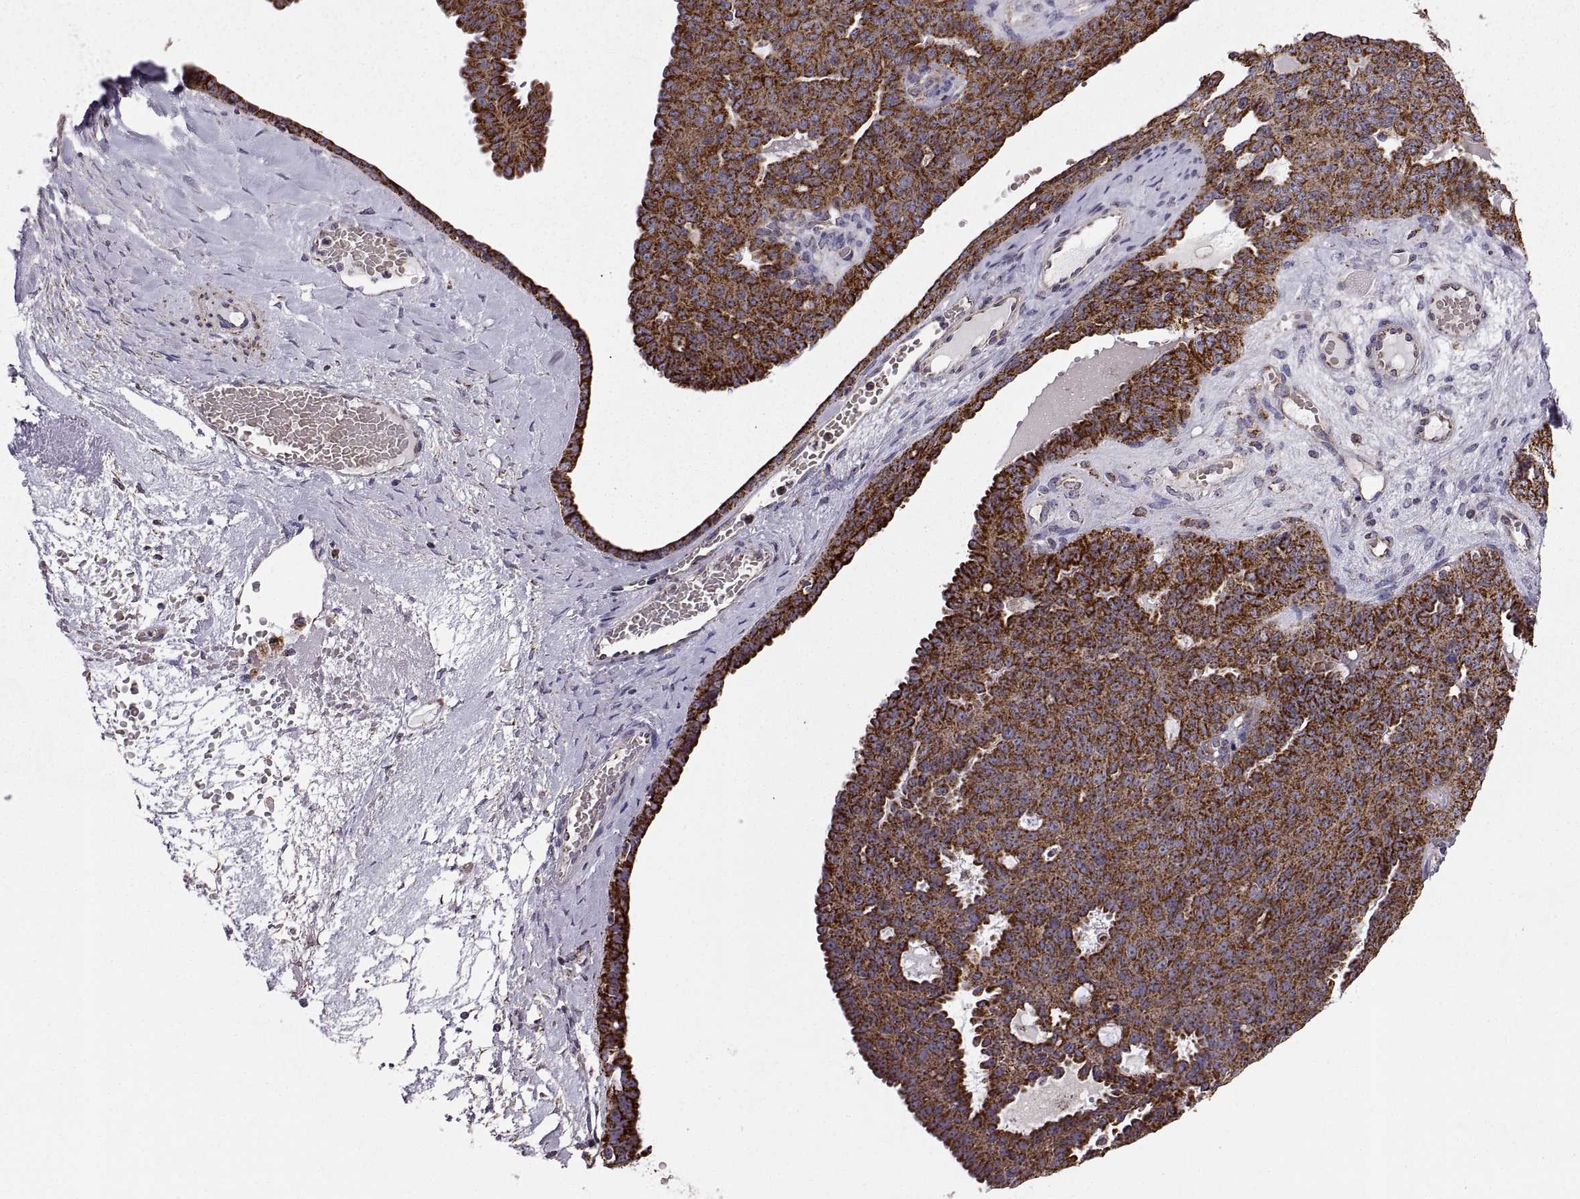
{"staining": {"intensity": "strong", "quantity": ">75%", "location": "cytoplasmic/membranous"}, "tissue": "ovarian cancer", "cell_type": "Tumor cells", "image_type": "cancer", "snomed": [{"axis": "morphology", "description": "Cystadenocarcinoma, serous, NOS"}, {"axis": "topography", "description": "Ovary"}], "caption": "Ovarian cancer was stained to show a protein in brown. There is high levels of strong cytoplasmic/membranous positivity in approximately >75% of tumor cells. The staining was performed using DAB to visualize the protein expression in brown, while the nuclei were stained in blue with hematoxylin (Magnification: 20x).", "gene": "ARSD", "patient": {"sex": "female", "age": 71}}